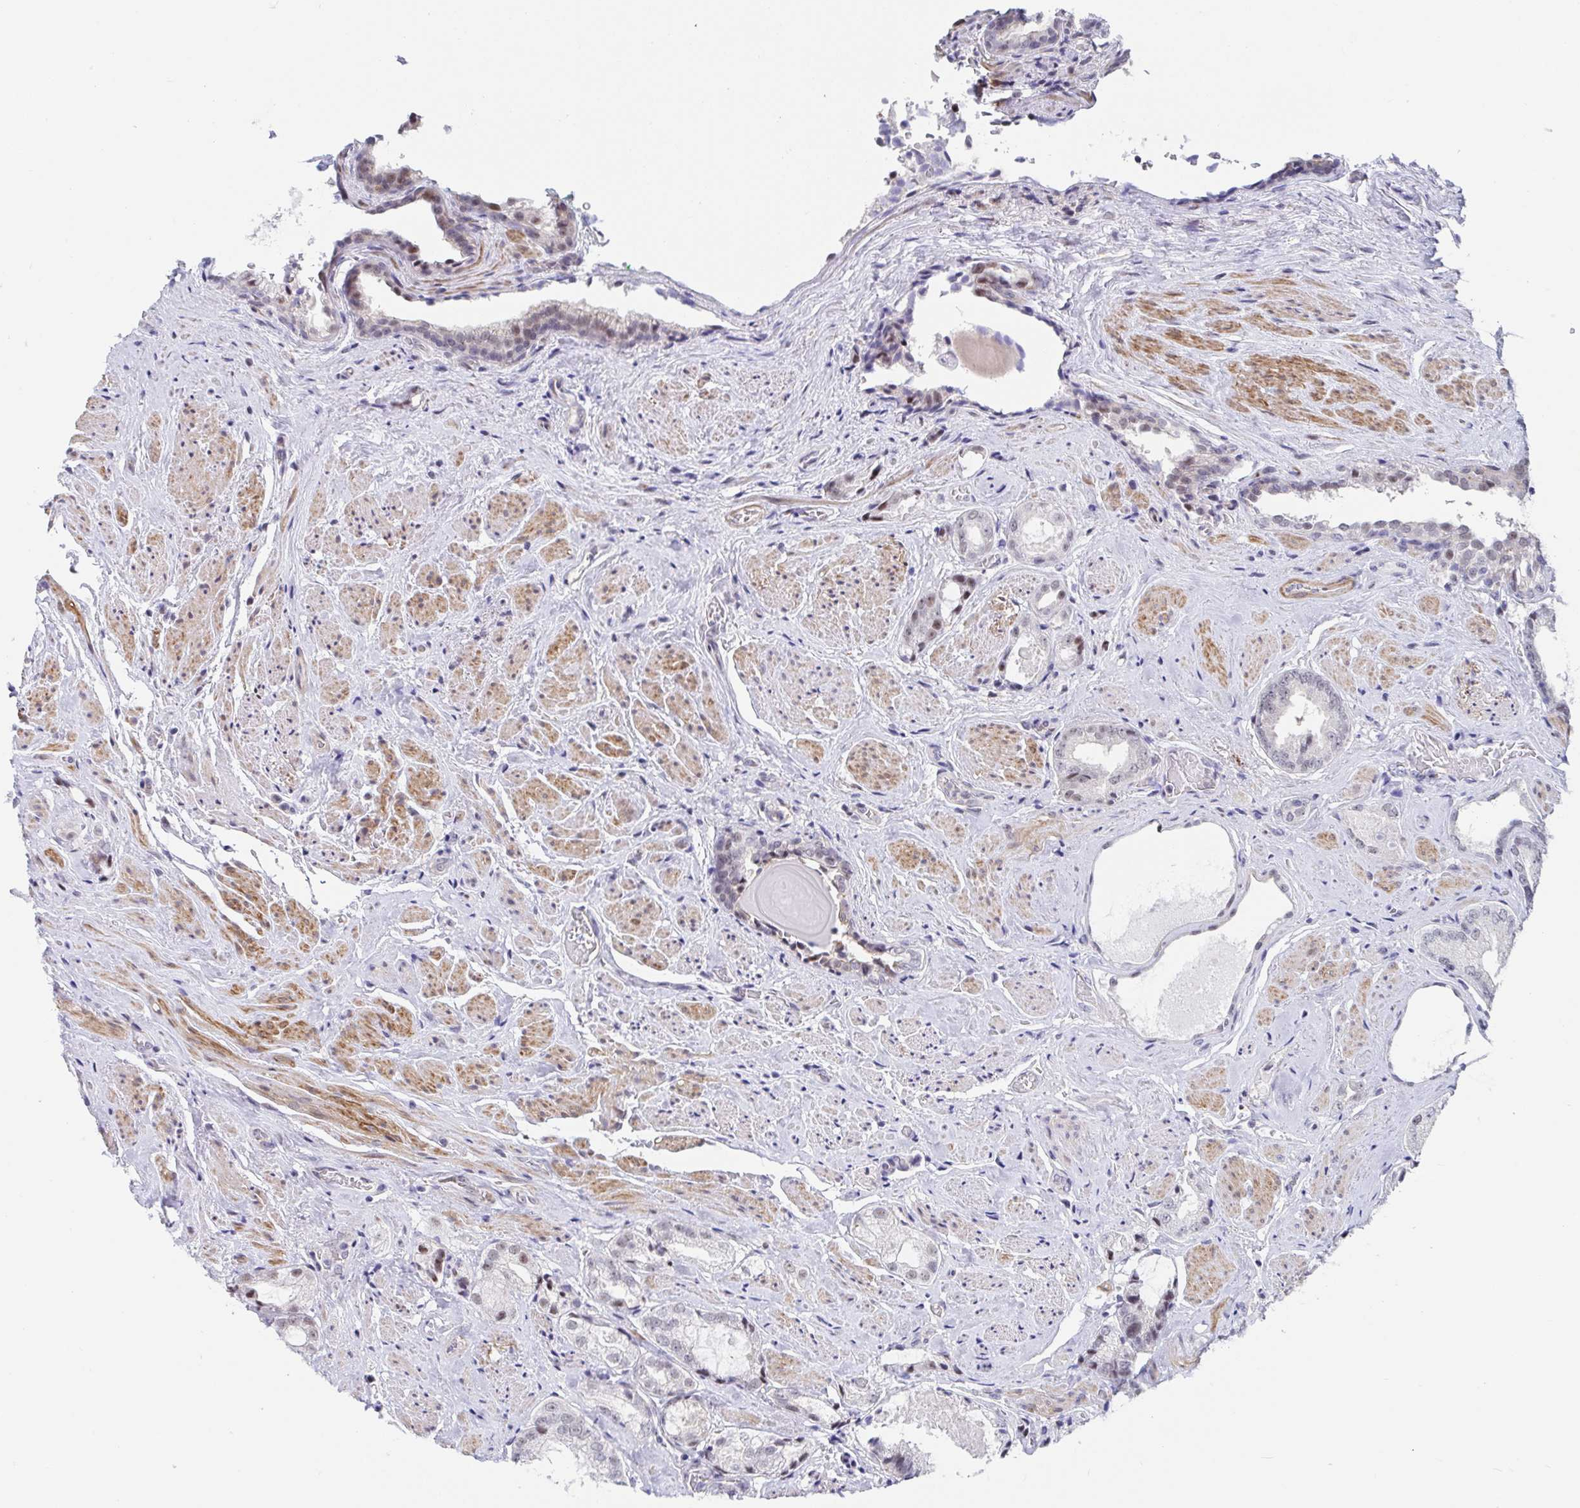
{"staining": {"intensity": "negative", "quantity": "none", "location": "none"}, "tissue": "prostate cancer", "cell_type": "Tumor cells", "image_type": "cancer", "snomed": [{"axis": "morphology", "description": "Adenocarcinoma, High grade"}, {"axis": "topography", "description": "Prostate"}], "caption": "Immunohistochemistry photomicrograph of neoplastic tissue: human high-grade adenocarcinoma (prostate) stained with DAB (3,3'-diaminobenzidine) demonstrates no significant protein positivity in tumor cells.", "gene": "WDR72", "patient": {"sex": "male", "age": 65}}